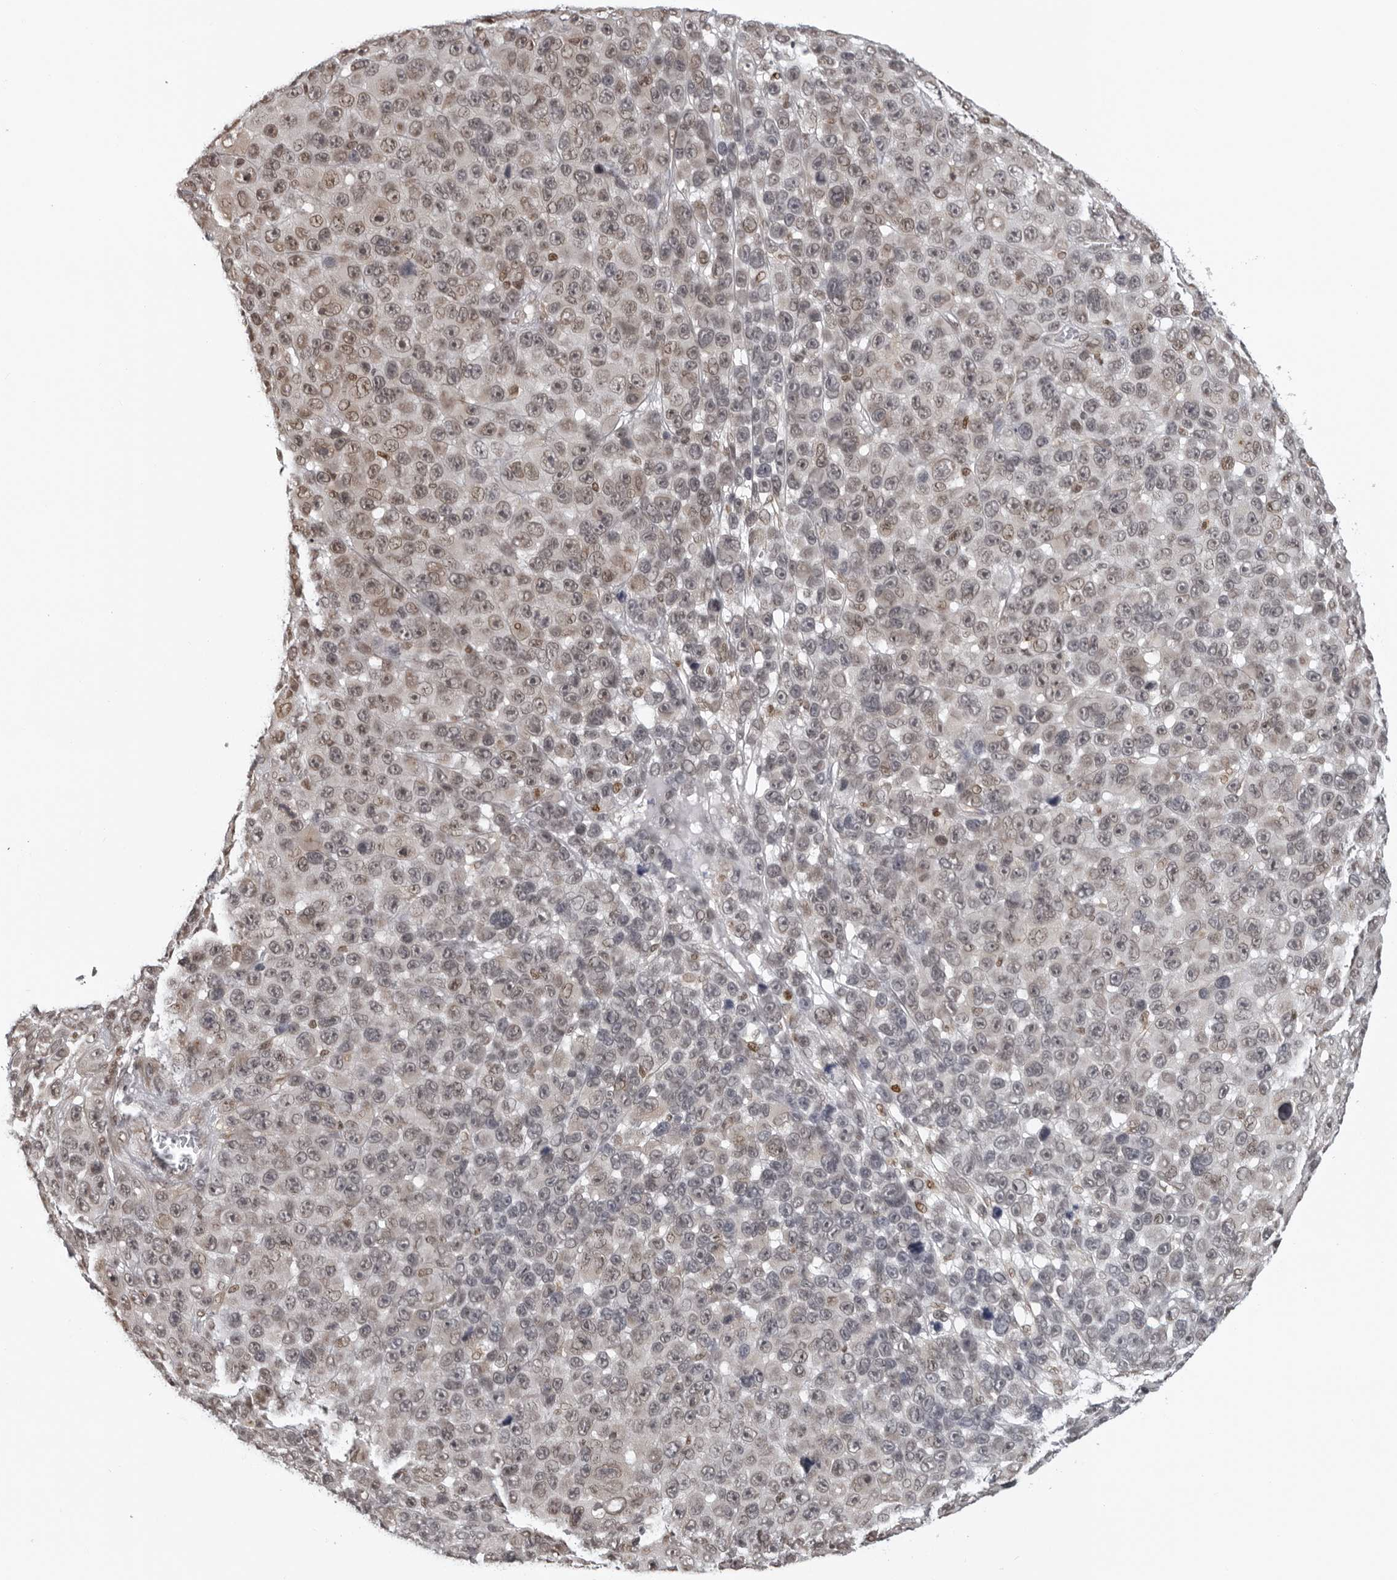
{"staining": {"intensity": "weak", "quantity": "25%-75%", "location": "nuclear"}, "tissue": "melanoma", "cell_type": "Tumor cells", "image_type": "cancer", "snomed": [{"axis": "morphology", "description": "Malignant melanoma, NOS"}, {"axis": "topography", "description": "Skin"}], "caption": "The micrograph reveals staining of malignant melanoma, revealing weak nuclear protein staining (brown color) within tumor cells. (brown staining indicates protein expression, while blue staining denotes nuclei).", "gene": "MAF", "patient": {"sex": "male", "age": 53}}